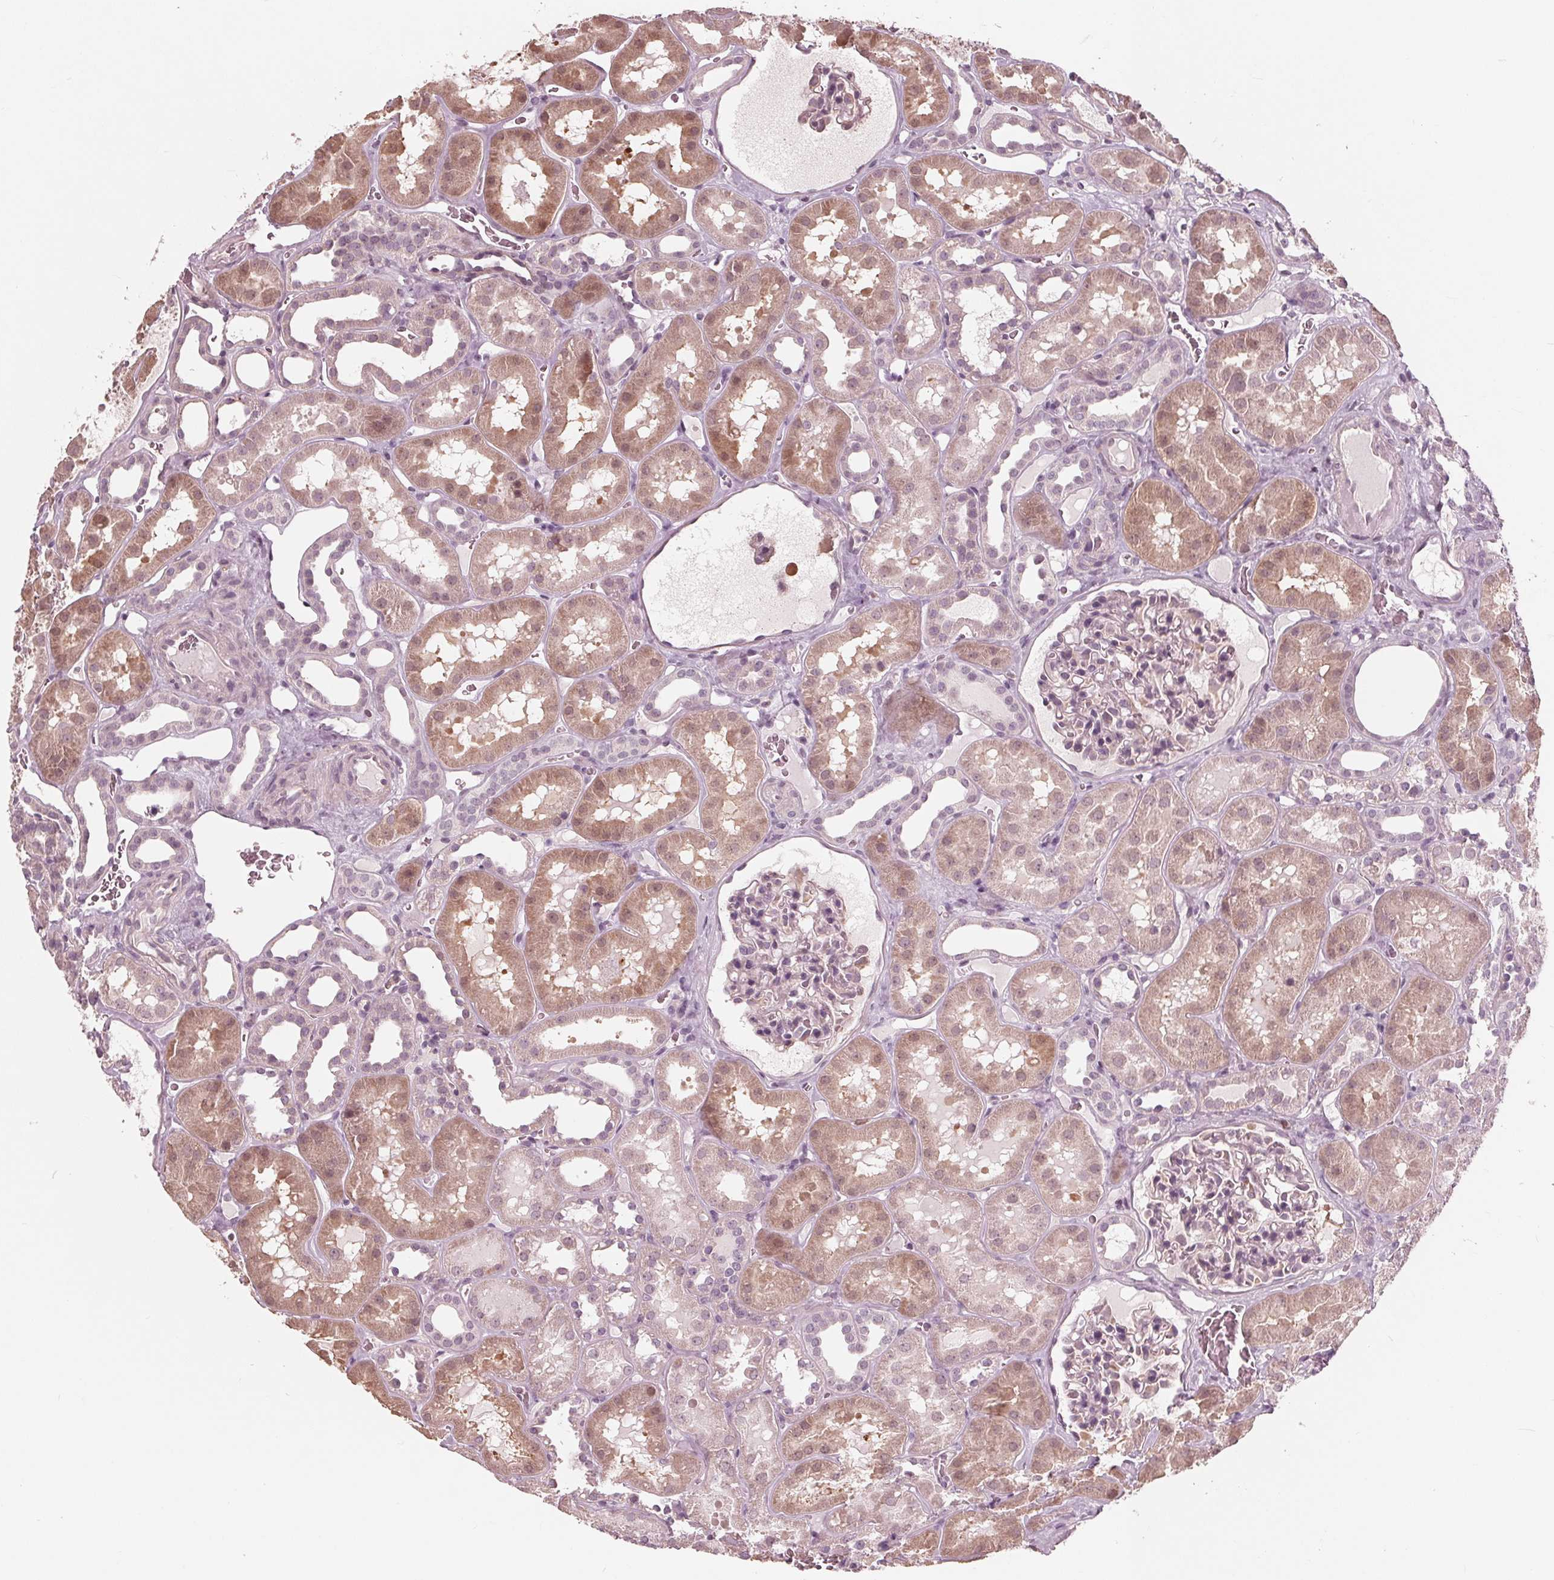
{"staining": {"intensity": "negative", "quantity": "none", "location": "none"}, "tissue": "kidney", "cell_type": "Cells in glomeruli", "image_type": "normal", "snomed": [{"axis": "morphology", "description": "Normal tissue, NOS"}, {"axis": "topography", "description": "Kidney"}], "caption": "Cells in glomeruli are negative for protein expression in unremarkable human kidney. The staining was performed using DAB (3,3'-diaminobenzidine) to visualize the protein expression in brown, while the nuclei were stained in blue with hematoxylin (Magnification: 20x).", "gene": "ING3", "patient": {"sex": "female", "age": 41}}